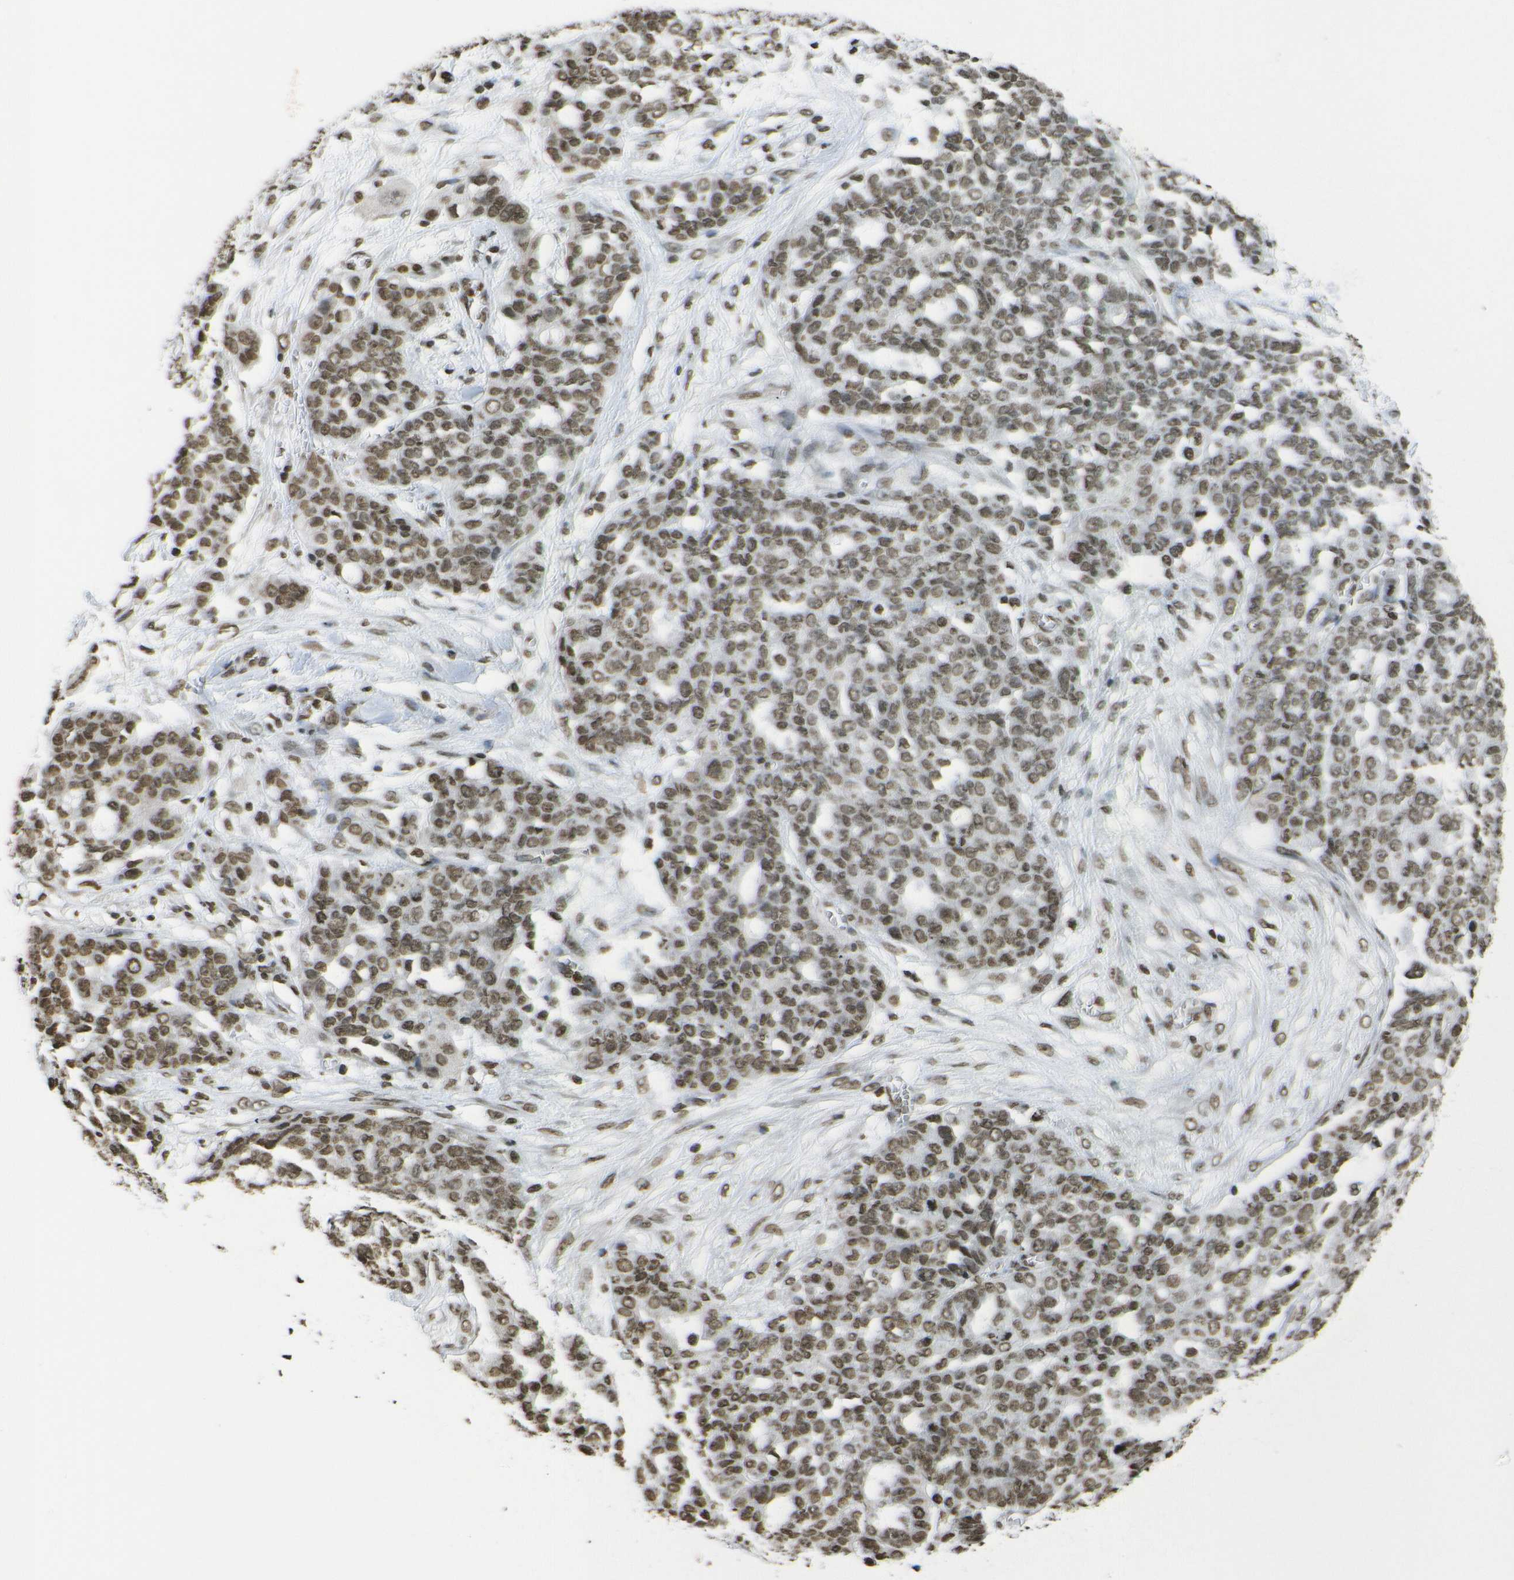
{"staining": {"intensity": "moderate", "quantity": ">75%", "location": "nuclear"}, "tissue": "ovarian cancer", "cell_type": "Tumor cells", "image_type": "cancer", "snomed": [{"axis": "morphology", "description": "Cystadenocarcinoma, serous, NOS"}, {"axis": "topography", "description": "Soft tissue"}, {"axis": "topography", "description": "Ovary"}], "caption": "Immunohistochemistry (IHC) of ovarian cancer (serous cystadenocarcinoma) displays medium levels of moderate nuclear positivity in about >75% of tumor cells.", "gene": "H4C16", "patient": {"sex": "female", "age": 57}}